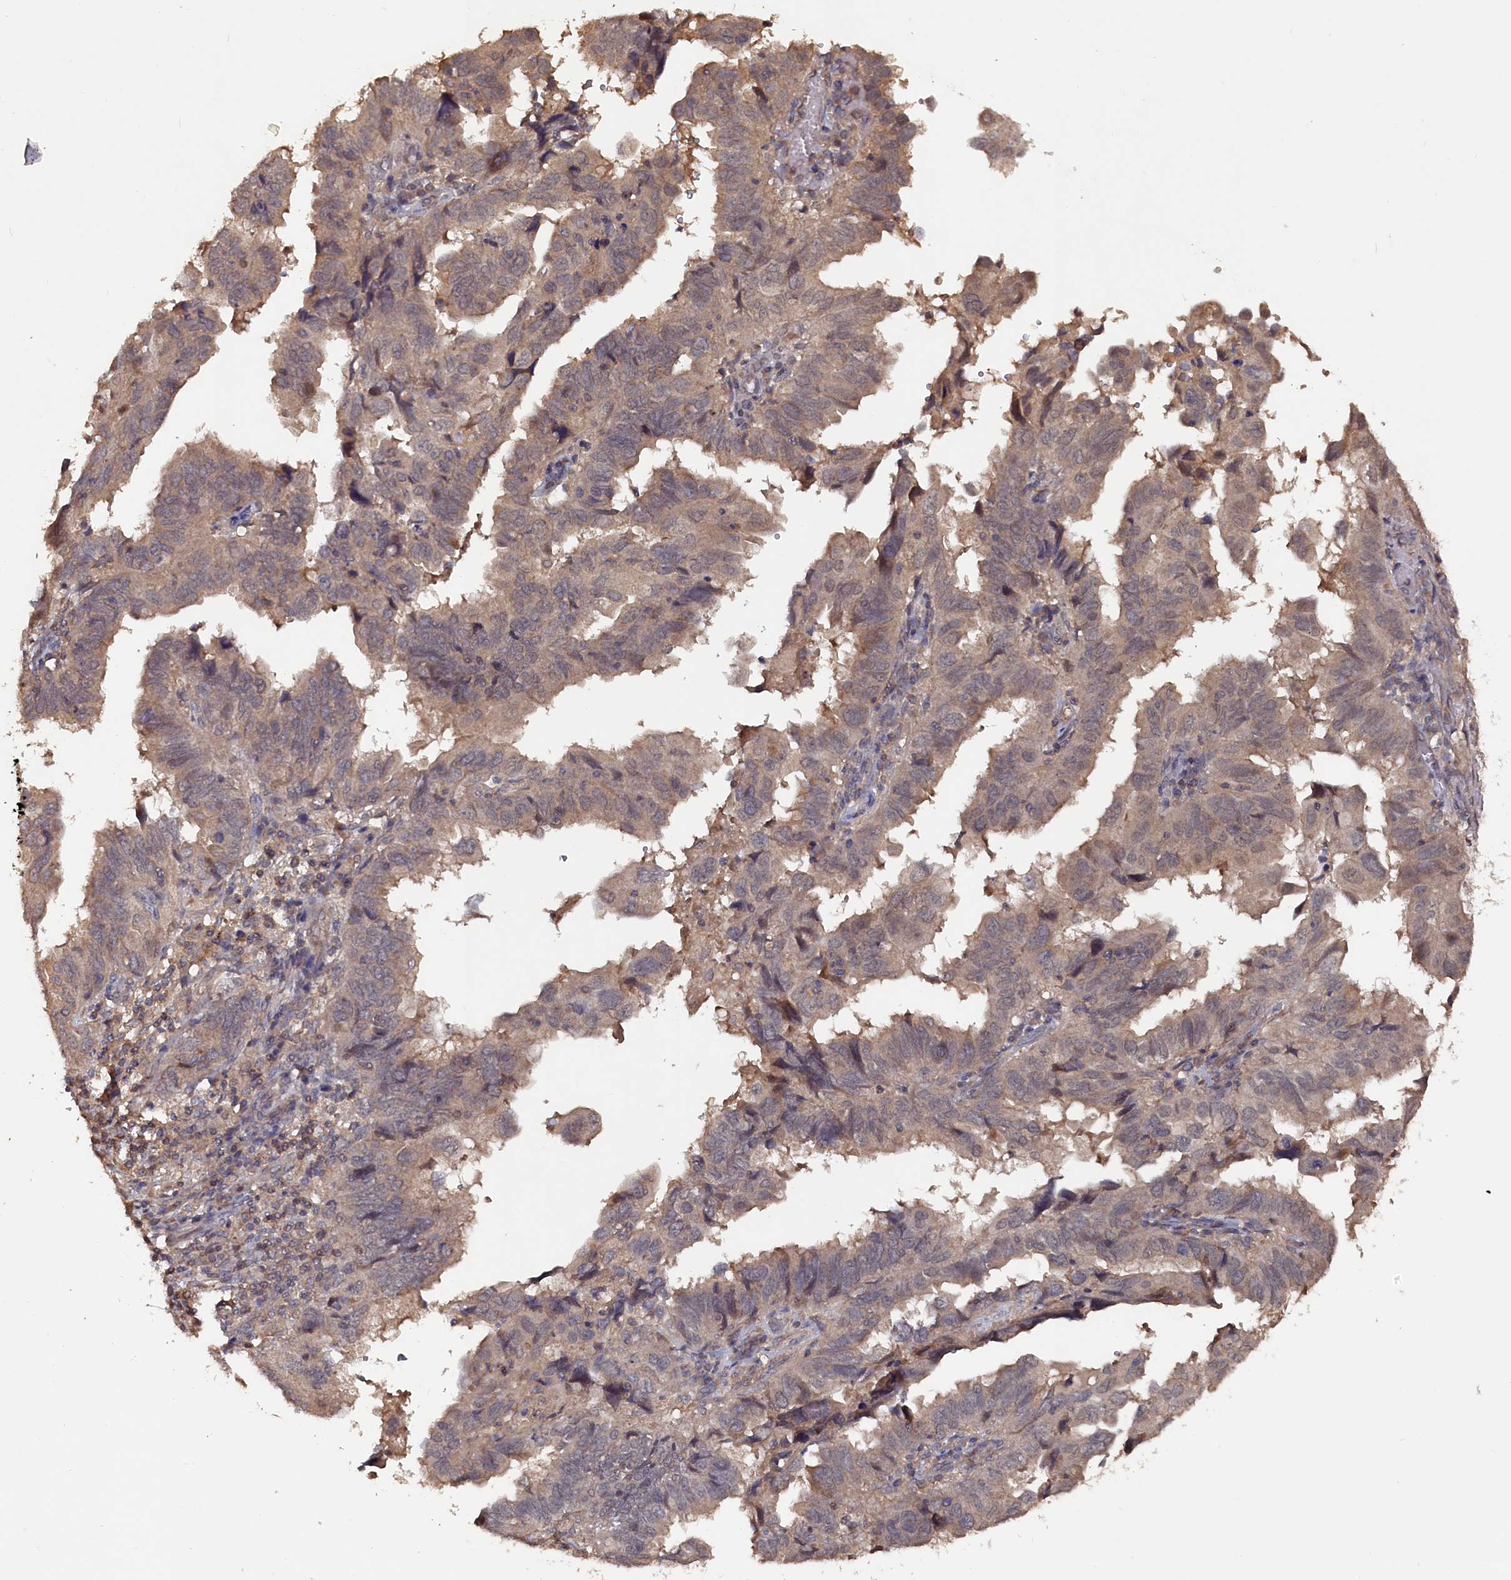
{"staining": {"intensity": "weak", "quantity": "25%-75%", "location": "cytoplasmic/membranous"}, "tissue": "endometrial cancer", "cell_type": "Tumor cells", "image_type": "cancer", "snomed": [{"axis": "morphology", "description": "Adenocarcinoma, NOS"}, {"axis": "topography", "description": "Uterus"}], "caption": "Immunohistochemistry (IHC) of endometrial cancer (adenocarcinoma) demonstrates low levels of weak cytoplasmic/membranous staining in about 25%-75% of tumor cells.", "gene": "TMC5", "patient": {"sex": "female", "age": 77}}